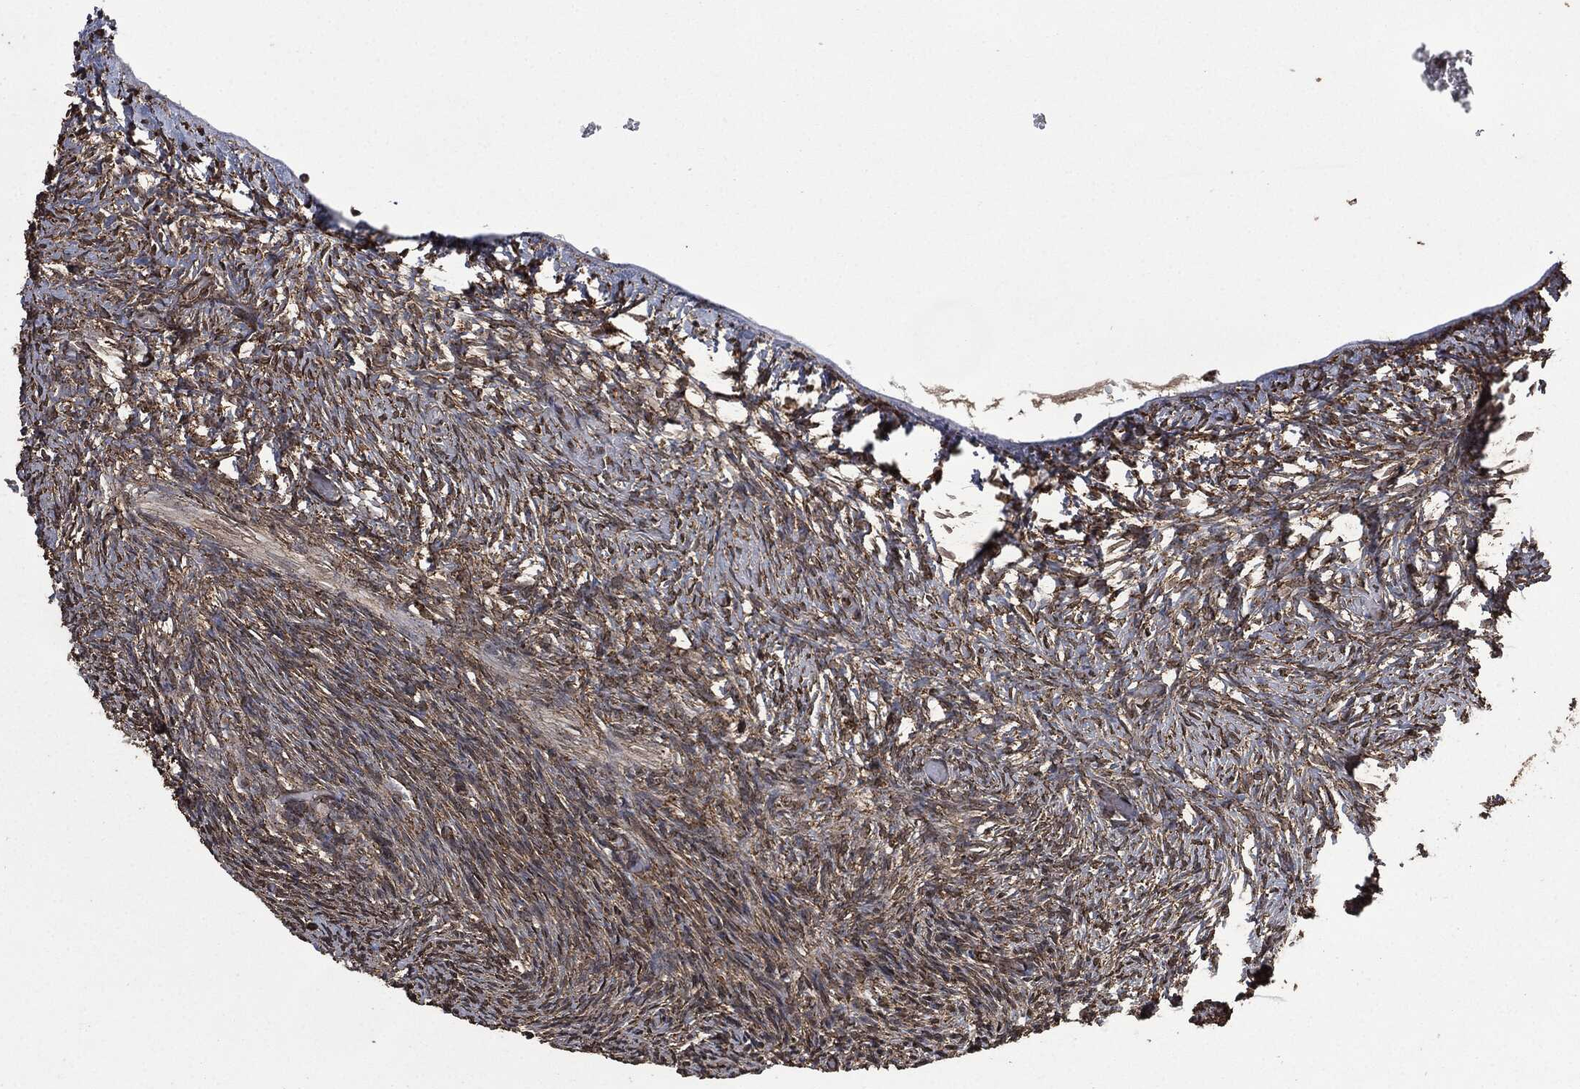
{"staining": {"intensity": "strong", "quantity": ">75%", "location": "cytoplasmic/membranous"}, "tissue": "ovary", "cell_type": "Follicle cells", "image_type": "normal", "snomed": [{"axis": "morphology", "description": "Normal tissue, NOS"}, {"axis": "topography", "description": "Ovary"}], "caption": "Protein analysis of normal ovary shows strong cytoplasmic/membranous expression in about >75% of follicle cells.", "gene": "LIG3", "patient": {"sex": "female", "age": 39}}